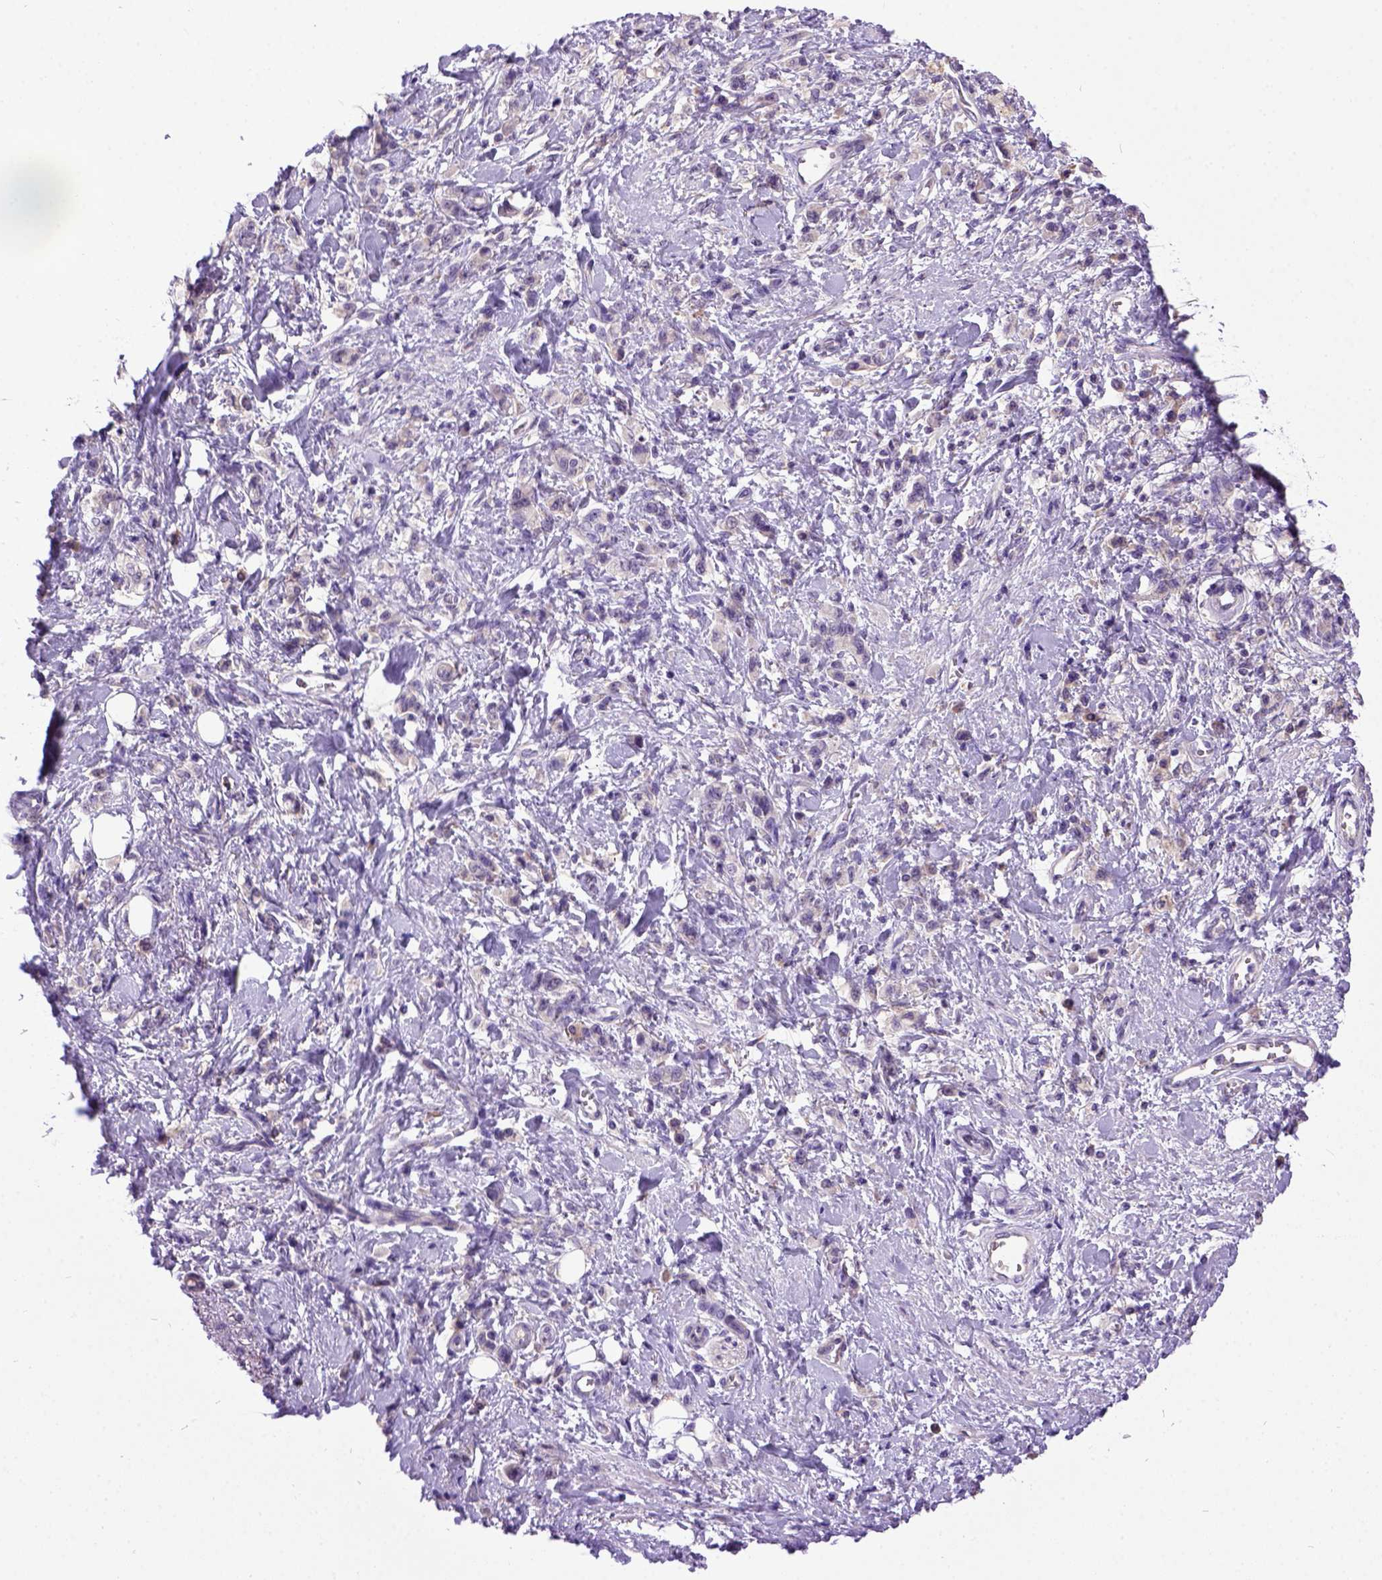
{"staining": {"intensity": "negative", "quantity": "none", "location": "none"}, "tissue": "stomach cancer", "cell_type": "Tumor cells", "image_type": "cancer", "snomed": [{"axis": "morphology", "description": "Adenocarcinoma, NOS"}, {"axis": "topography", "description": "Stomach"}], "caption": "This is an IHC photomicrograph of stomach cancer. There is no positivity in tumor cells.", "gene": "NEK5", "patient": {"sex": "male", "age": 77}}